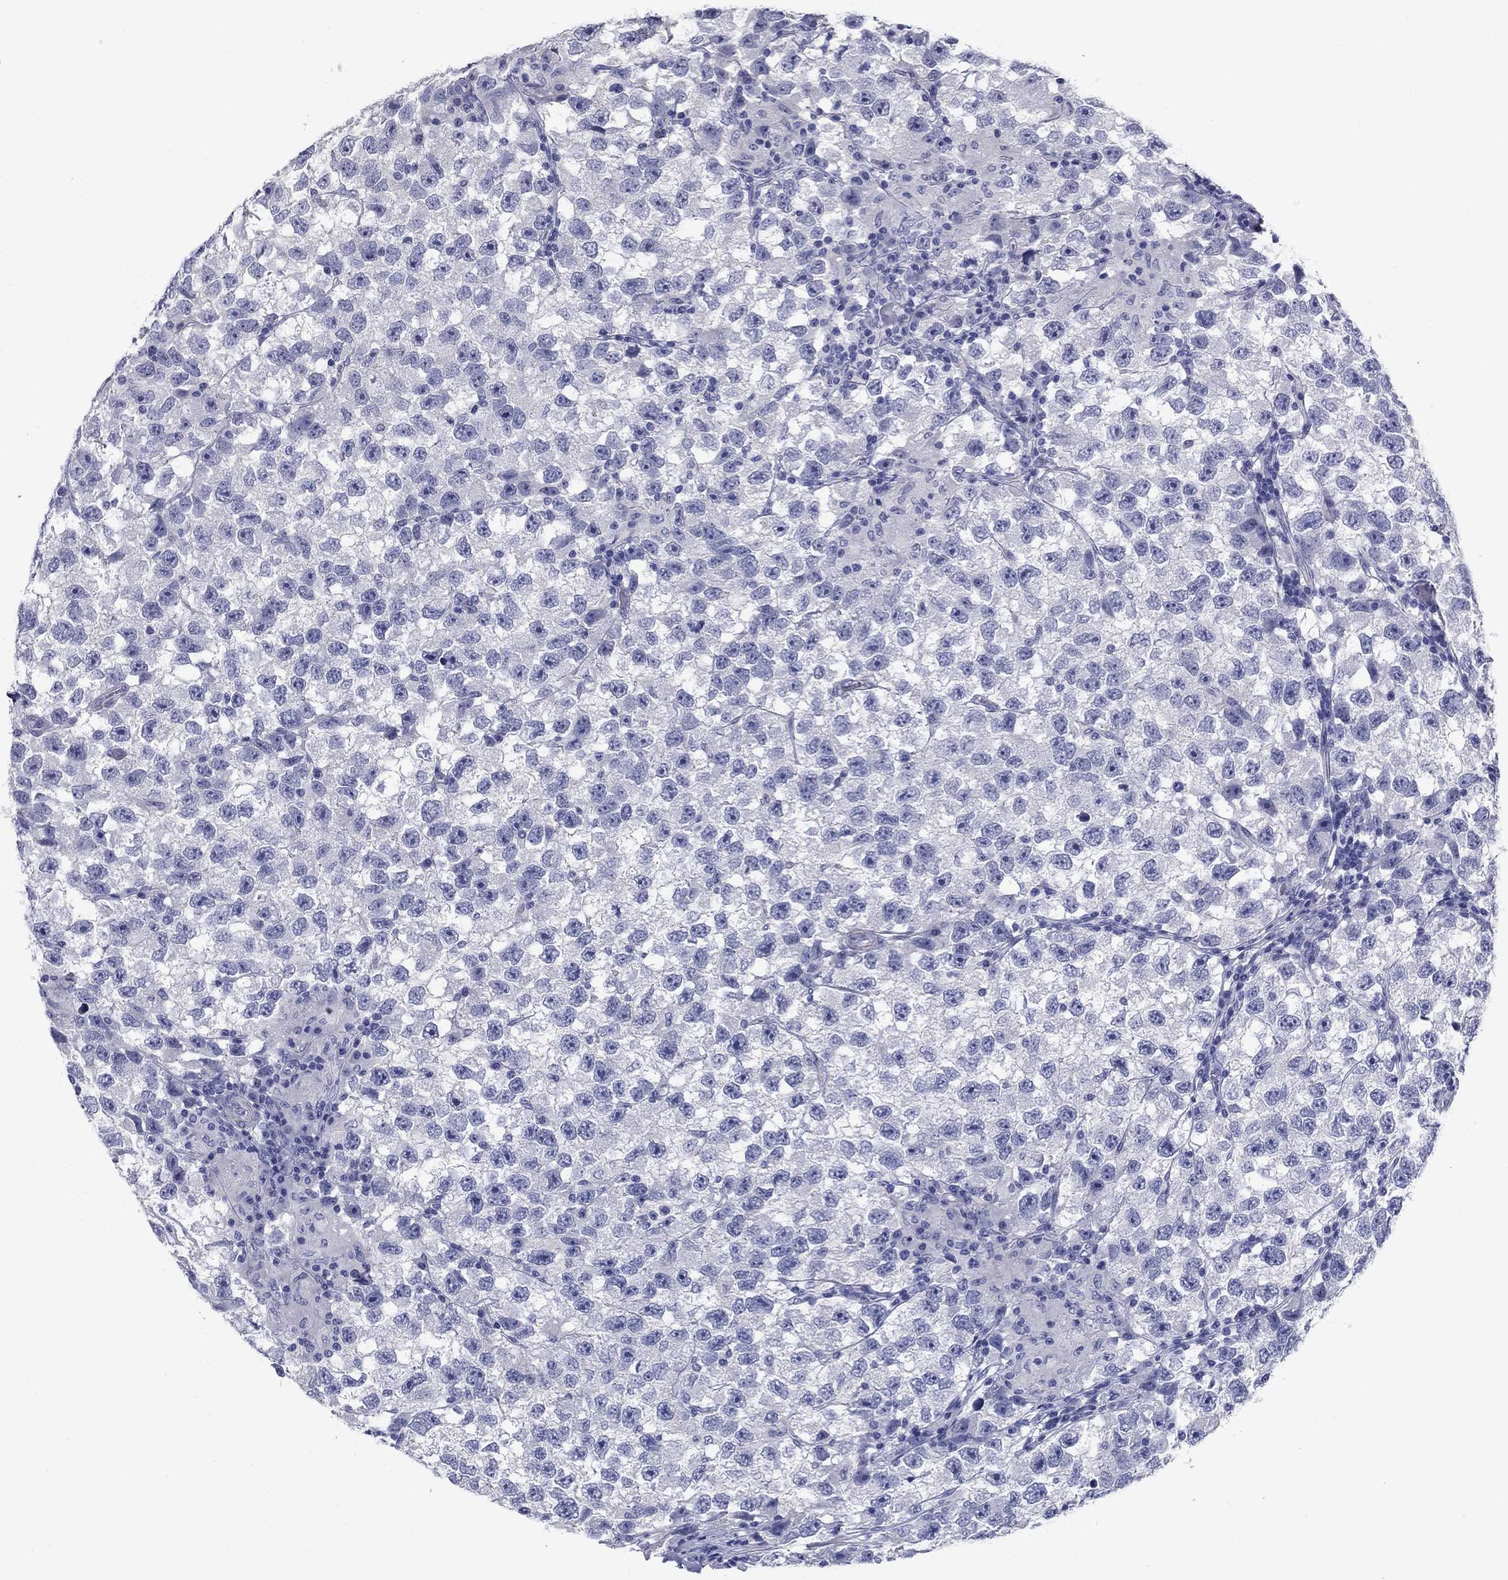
{"staining": {"intensity": "negative", "quantity": "none", "location": "none"}, "tissue": "testis cancer", "cell_type": "Tumor cells", "image_type": "cancer", "snomed": [{"axis": "morphology", "description": "Seminoma, NOS"}, {"axis": "topography", "description": "Testis"}], "caption": "There is no significant expression in tumor cells of seminoma (testis). (Brightfield microscopy of DAB (3,3'-diaminobenzidine) immunohistochemistry (IHC) at high magnification).", "gene": "PRKCG", "patient": {"sex": "male", "age": 26}}